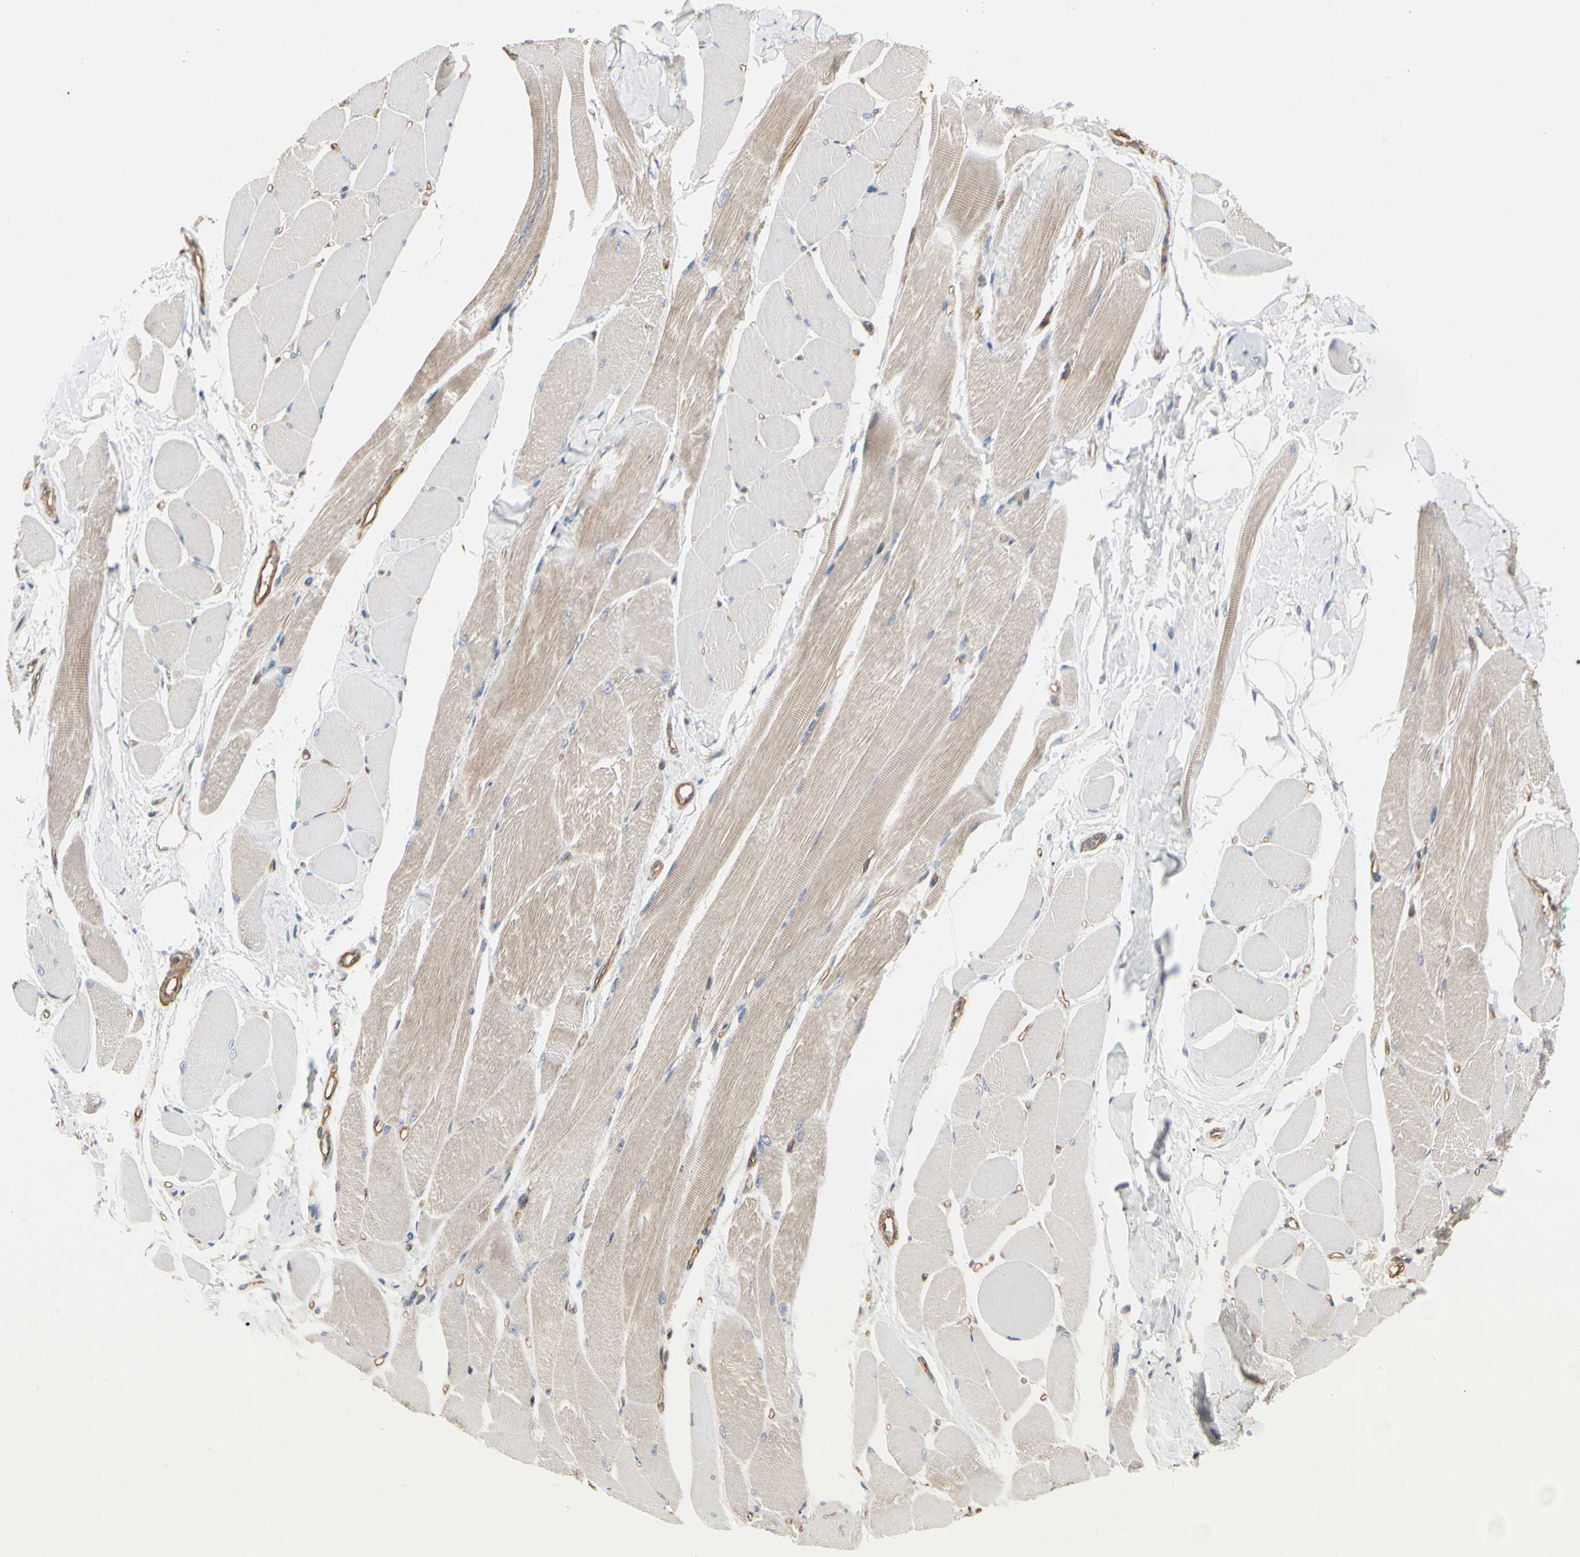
{"staining": {"intensity": "weak", "quantity": "25%-75%", "location": "cytoplasmic/membranous"}, "tissue": "skeletal muscle", "cell_type": "Myocytes", "image_type": "normal", "snomed": [{"axis": "morphology", "description": "Normal tissue, NOS"}, {"axis": "topography", "description": "Skeletal muscle"}, {"axis": "topography", "description": "Peripheral nerve tissue"}], "caption": "The photomicrograph exhibits staining of unremarkable skeletal muscle, revealing weak cytoplasmic/membranous protein expression (brown color) within myocytes. Nuclei are stained in blue.", "gene": "PDZK1", "patient": {"sex": "female", "age": 84}}